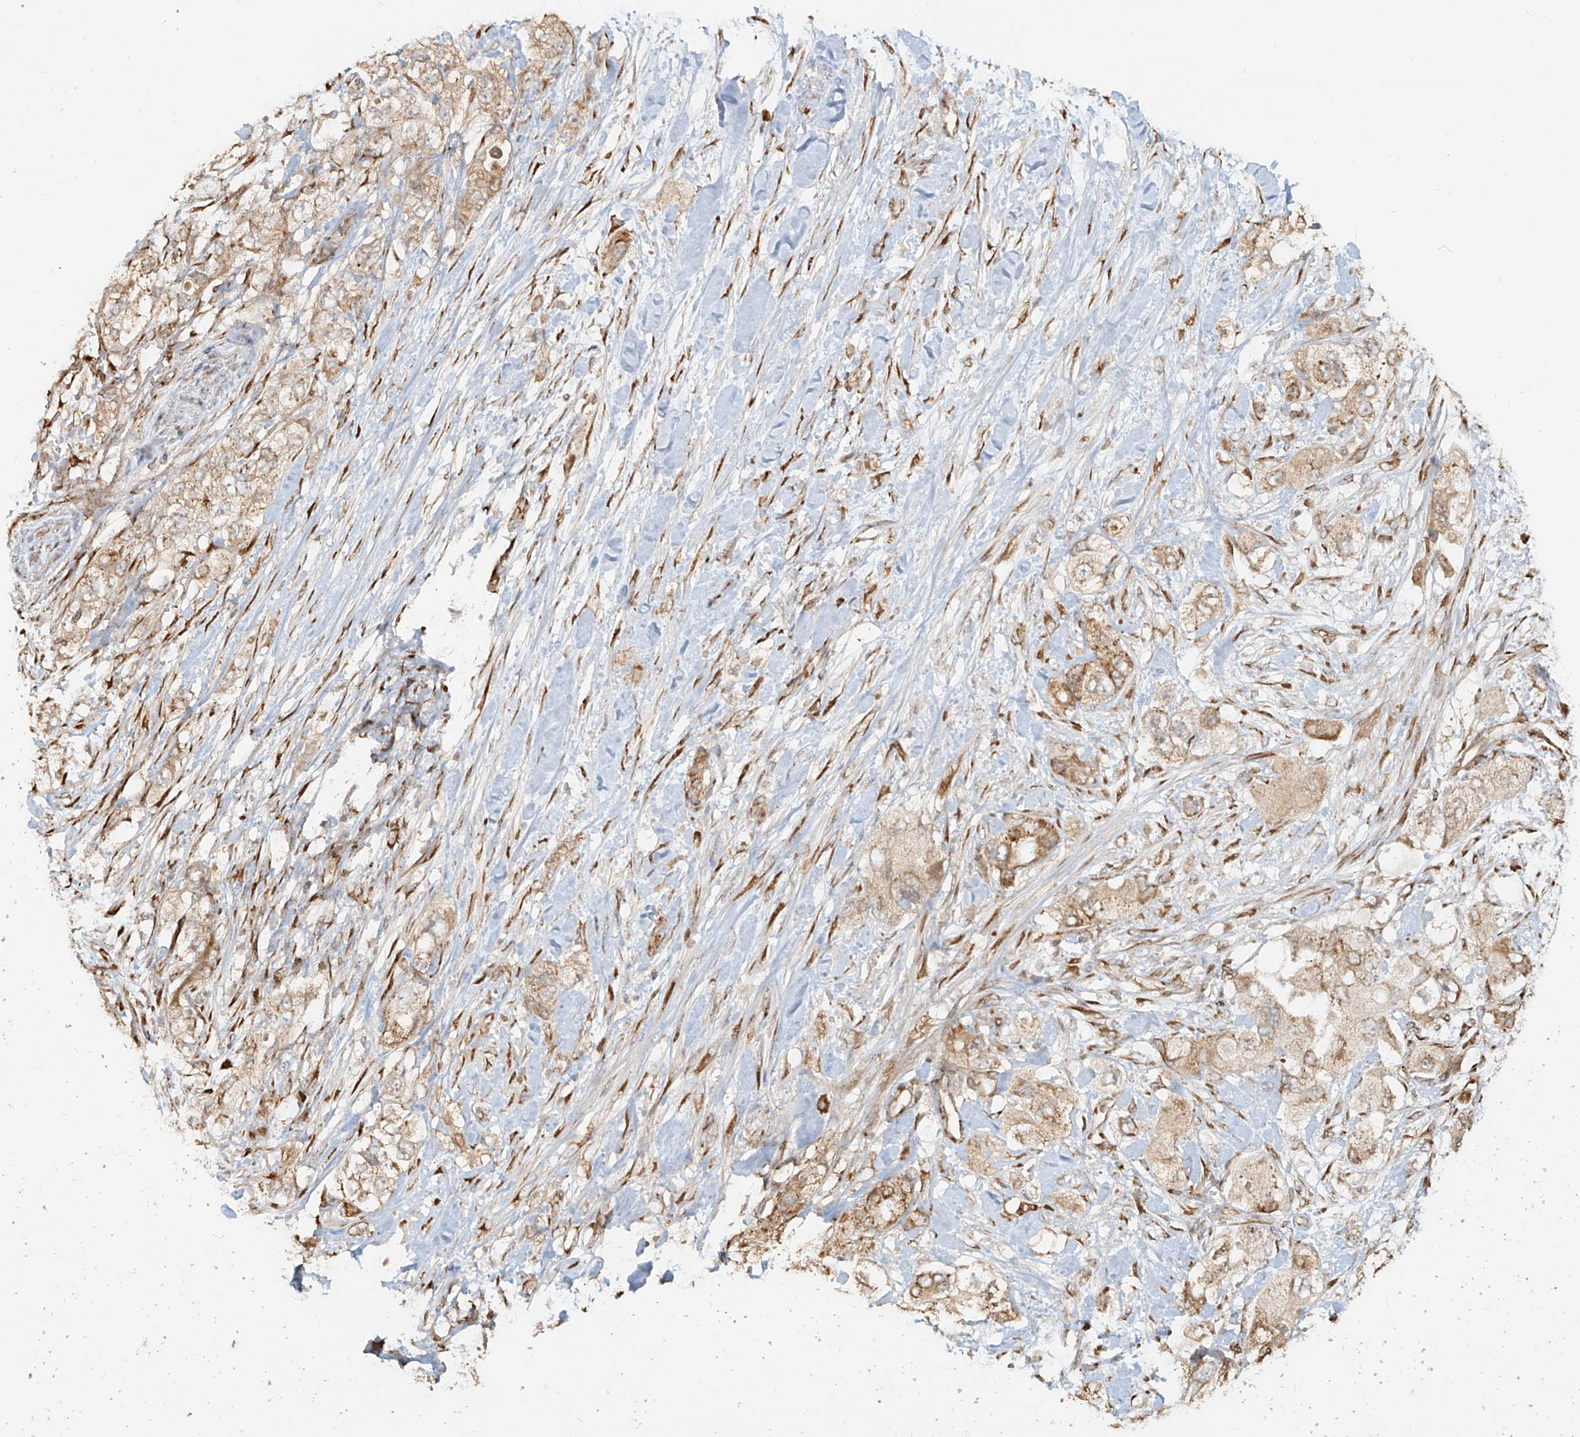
{"staining": {"intensity": "moderate", "quantity": ">75%", "location": "cytoplasmic/membranous"}, "tissue": "pancreatic cancer", "cell_type": "Tumor cells", "image_type": "cancer", "snomed": [{"axis": "morphology", "description": "Adenocarcinoma, NOS"}, {"axis": "topography", "description": "Pancreas"}], "caption": "Immunohistochemistry histopathology image of neoplastic tissue: human adenocarcinoma (pancreatic) stained using immunohistochemistry displays medium levels of moderate protein expression localized specifically in the cytoplasmic/membranous of tumor cells, appearing as a cytoplasmic/membranous brown color.", "gene": "UBE2K", "patient": {"sex": "female", "age": 73}}